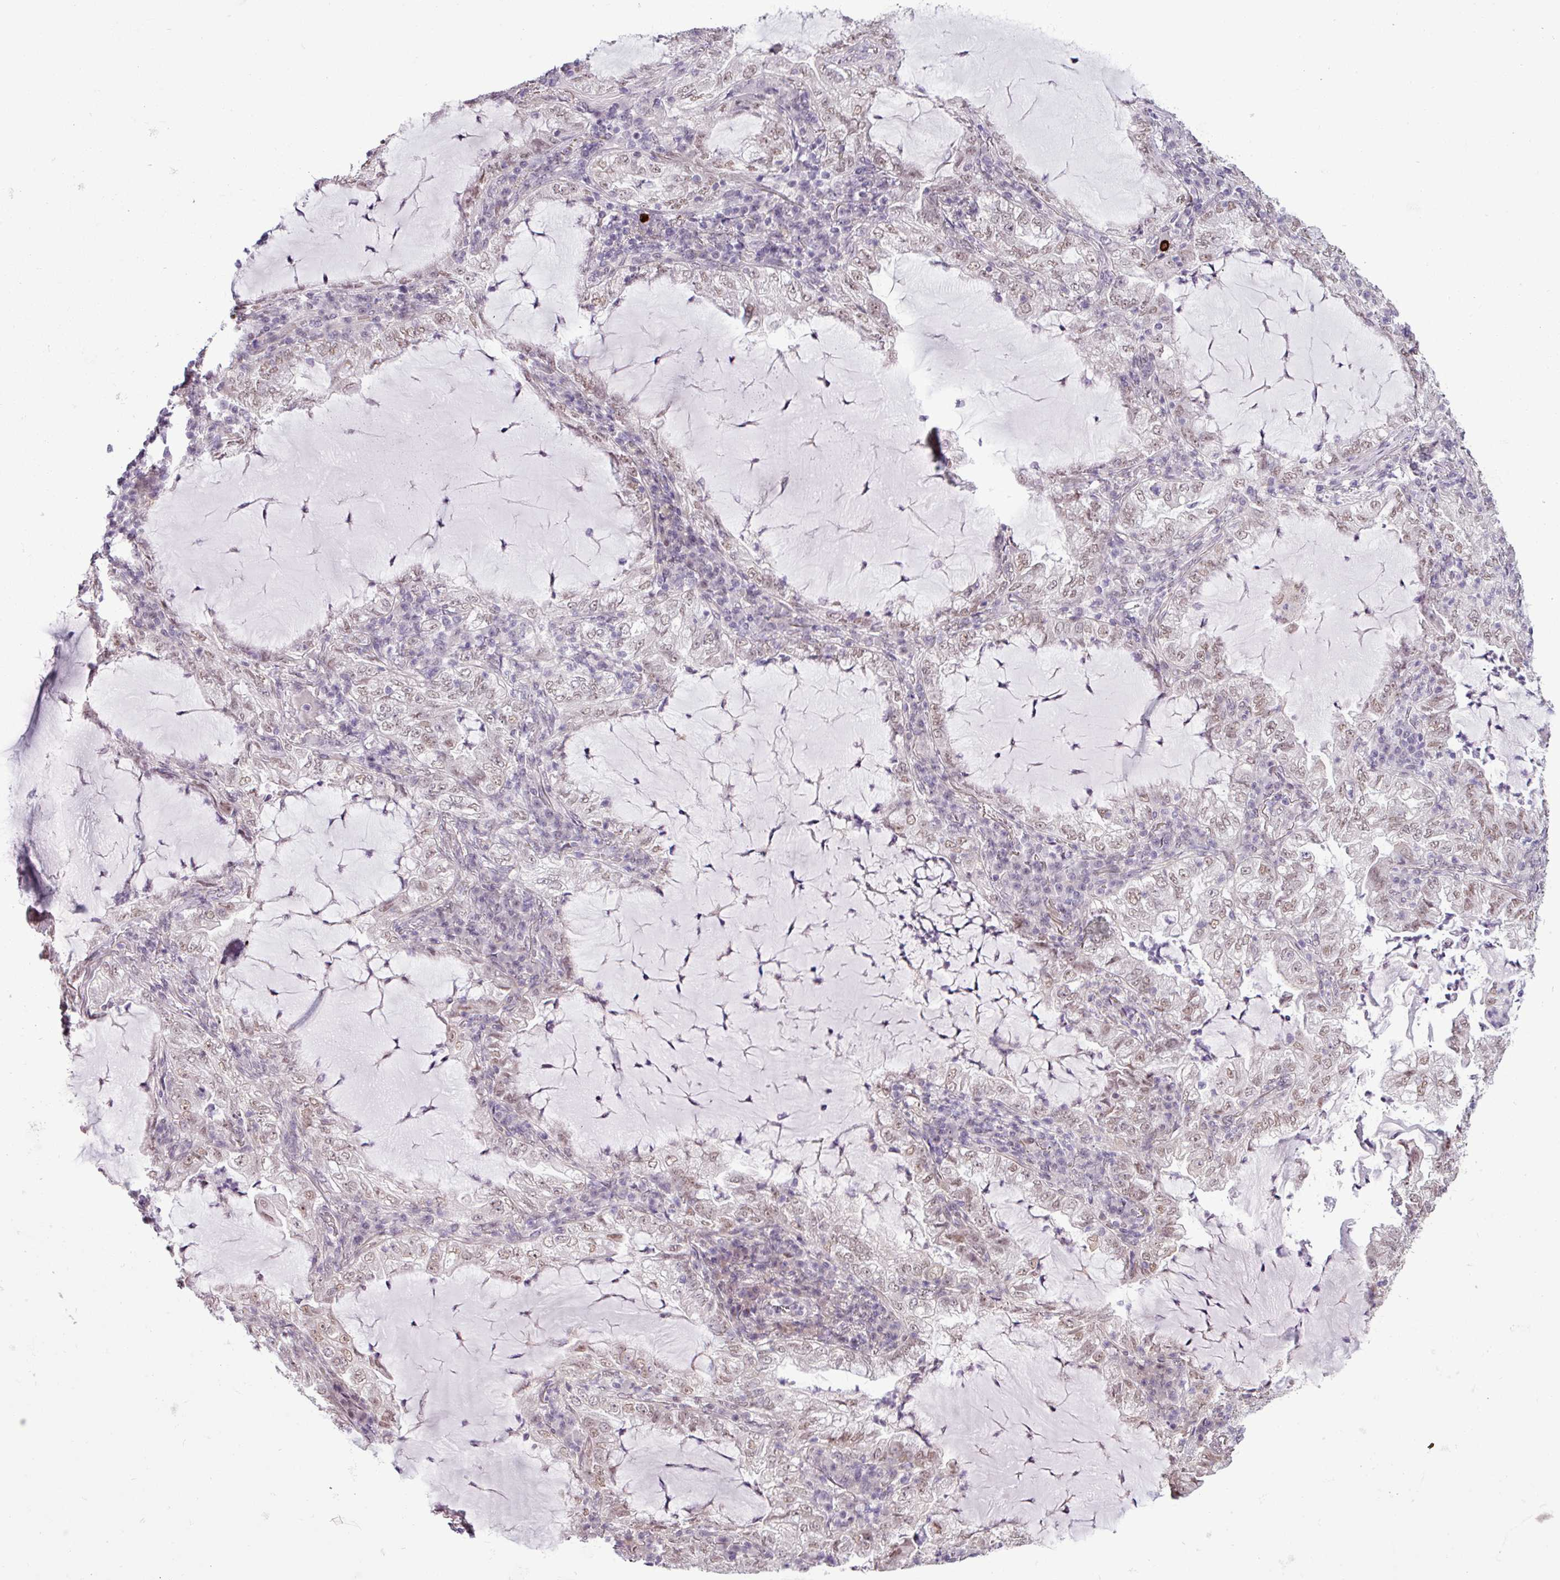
{"staining": {"intensity": "weak", "quantity": ">75%", "location": "nuclear"}, "tissue": "lung cancer", "cell_type": "Tumor cells", "image_type": "cancer", "snomed": [{"axis": "morphology", "description": "Adenocarcinoma, NOS"}, {"axis": "topography", "description": "Lung"}], "caption": "Protein staining of lung cancer tissue exhibits weak nuclear staining in approximately >75% of tumor cells.", "gene": "GPT2", "patient": {"sex": "female", "age": 73}}